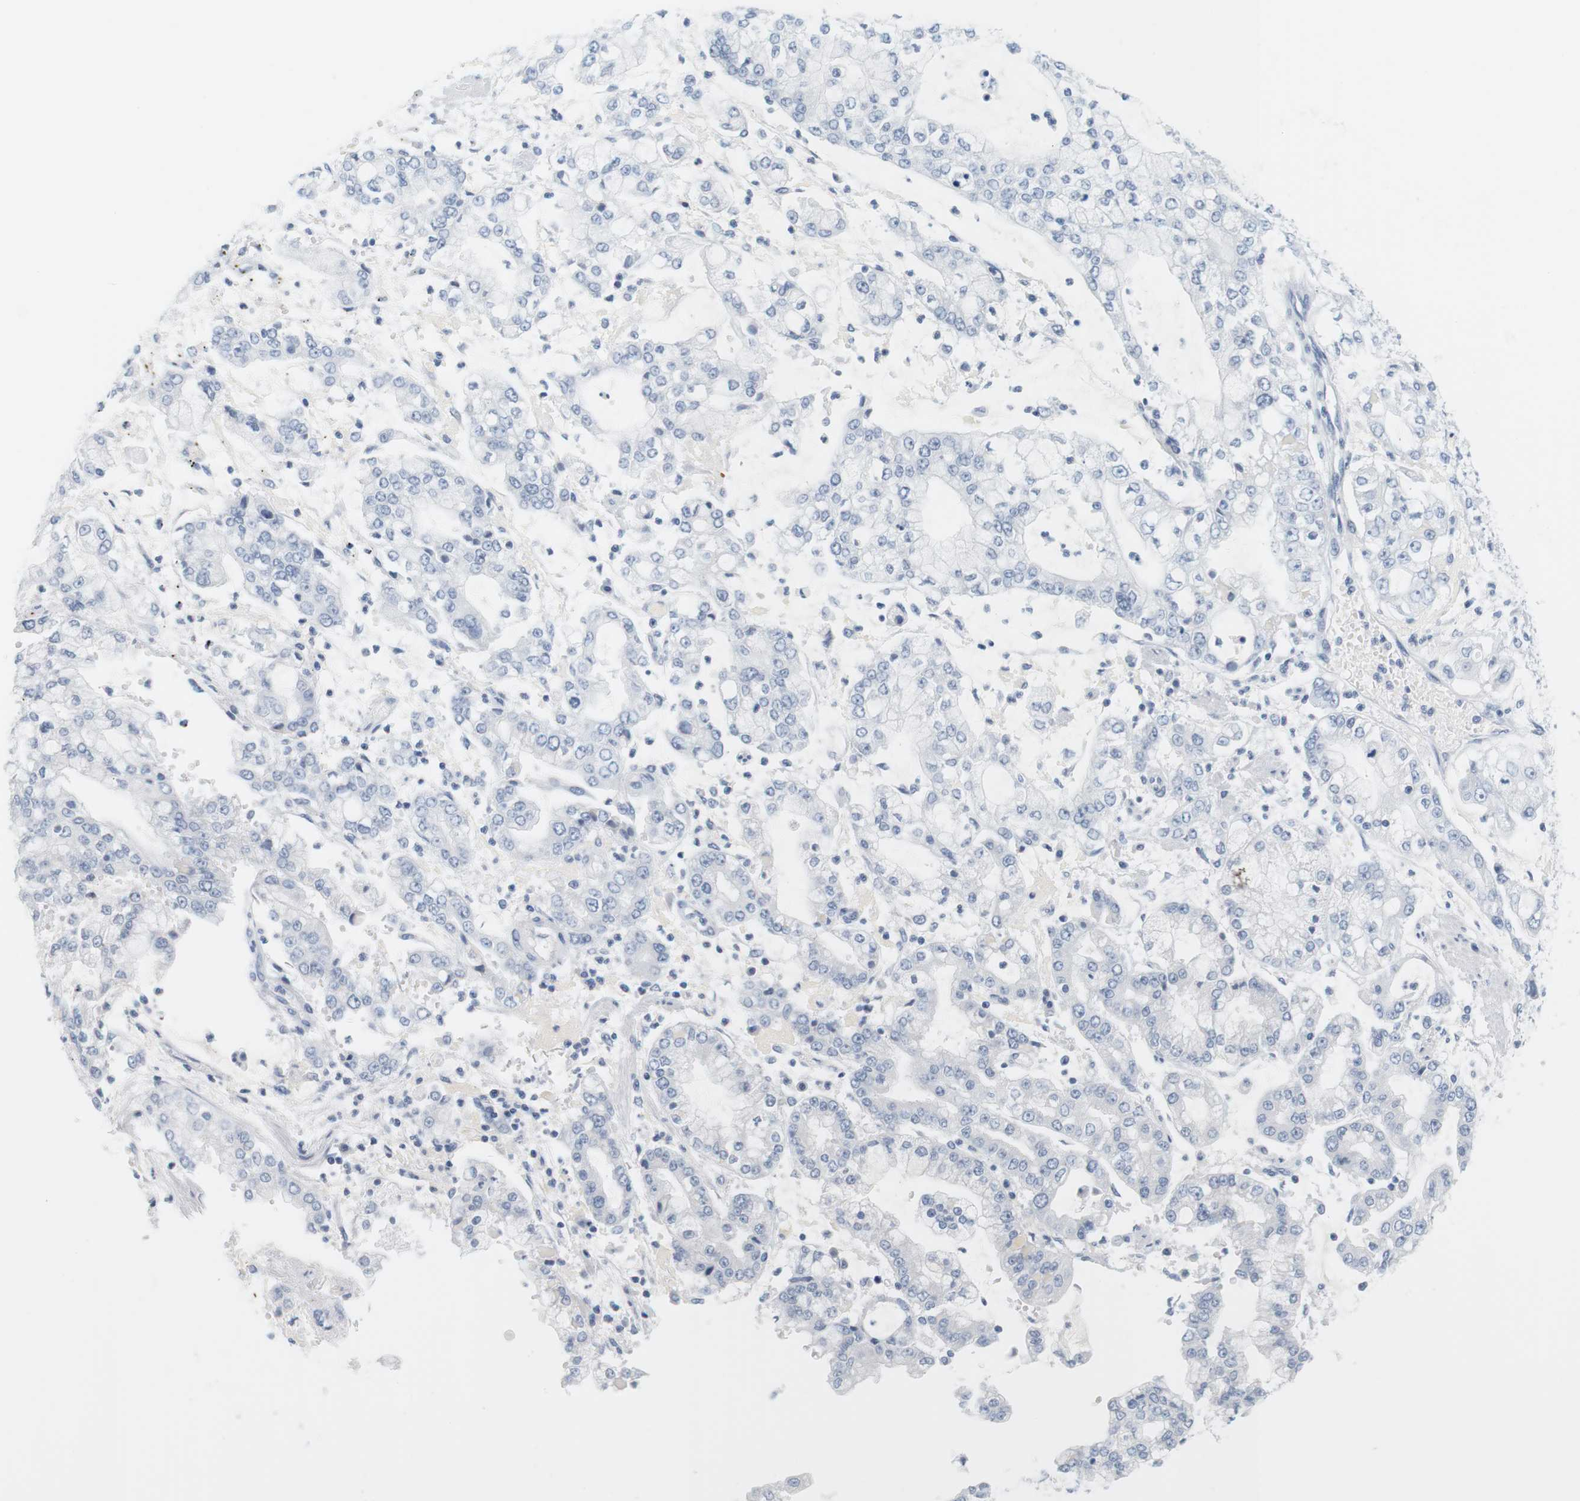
{"staining": {"intensity": "negative", "quantity": "none", "location": "none"}, "tissue": "stomach cancer", "cell_type": "Tumor cells", "image_type": "cancer", "snomed": [{"axis": "morphology", "description": "Adenocarcinoma, NOS"}, {"axis": "topography", "description": "Stomach"}], "caption": "A high-resolution image shows IHC staining of stomach adenocarcinoma, which exhibits no significant expression in tumor cells.", "gene": "OPRM1", "patient": {"sex": "male", "age": 76}}